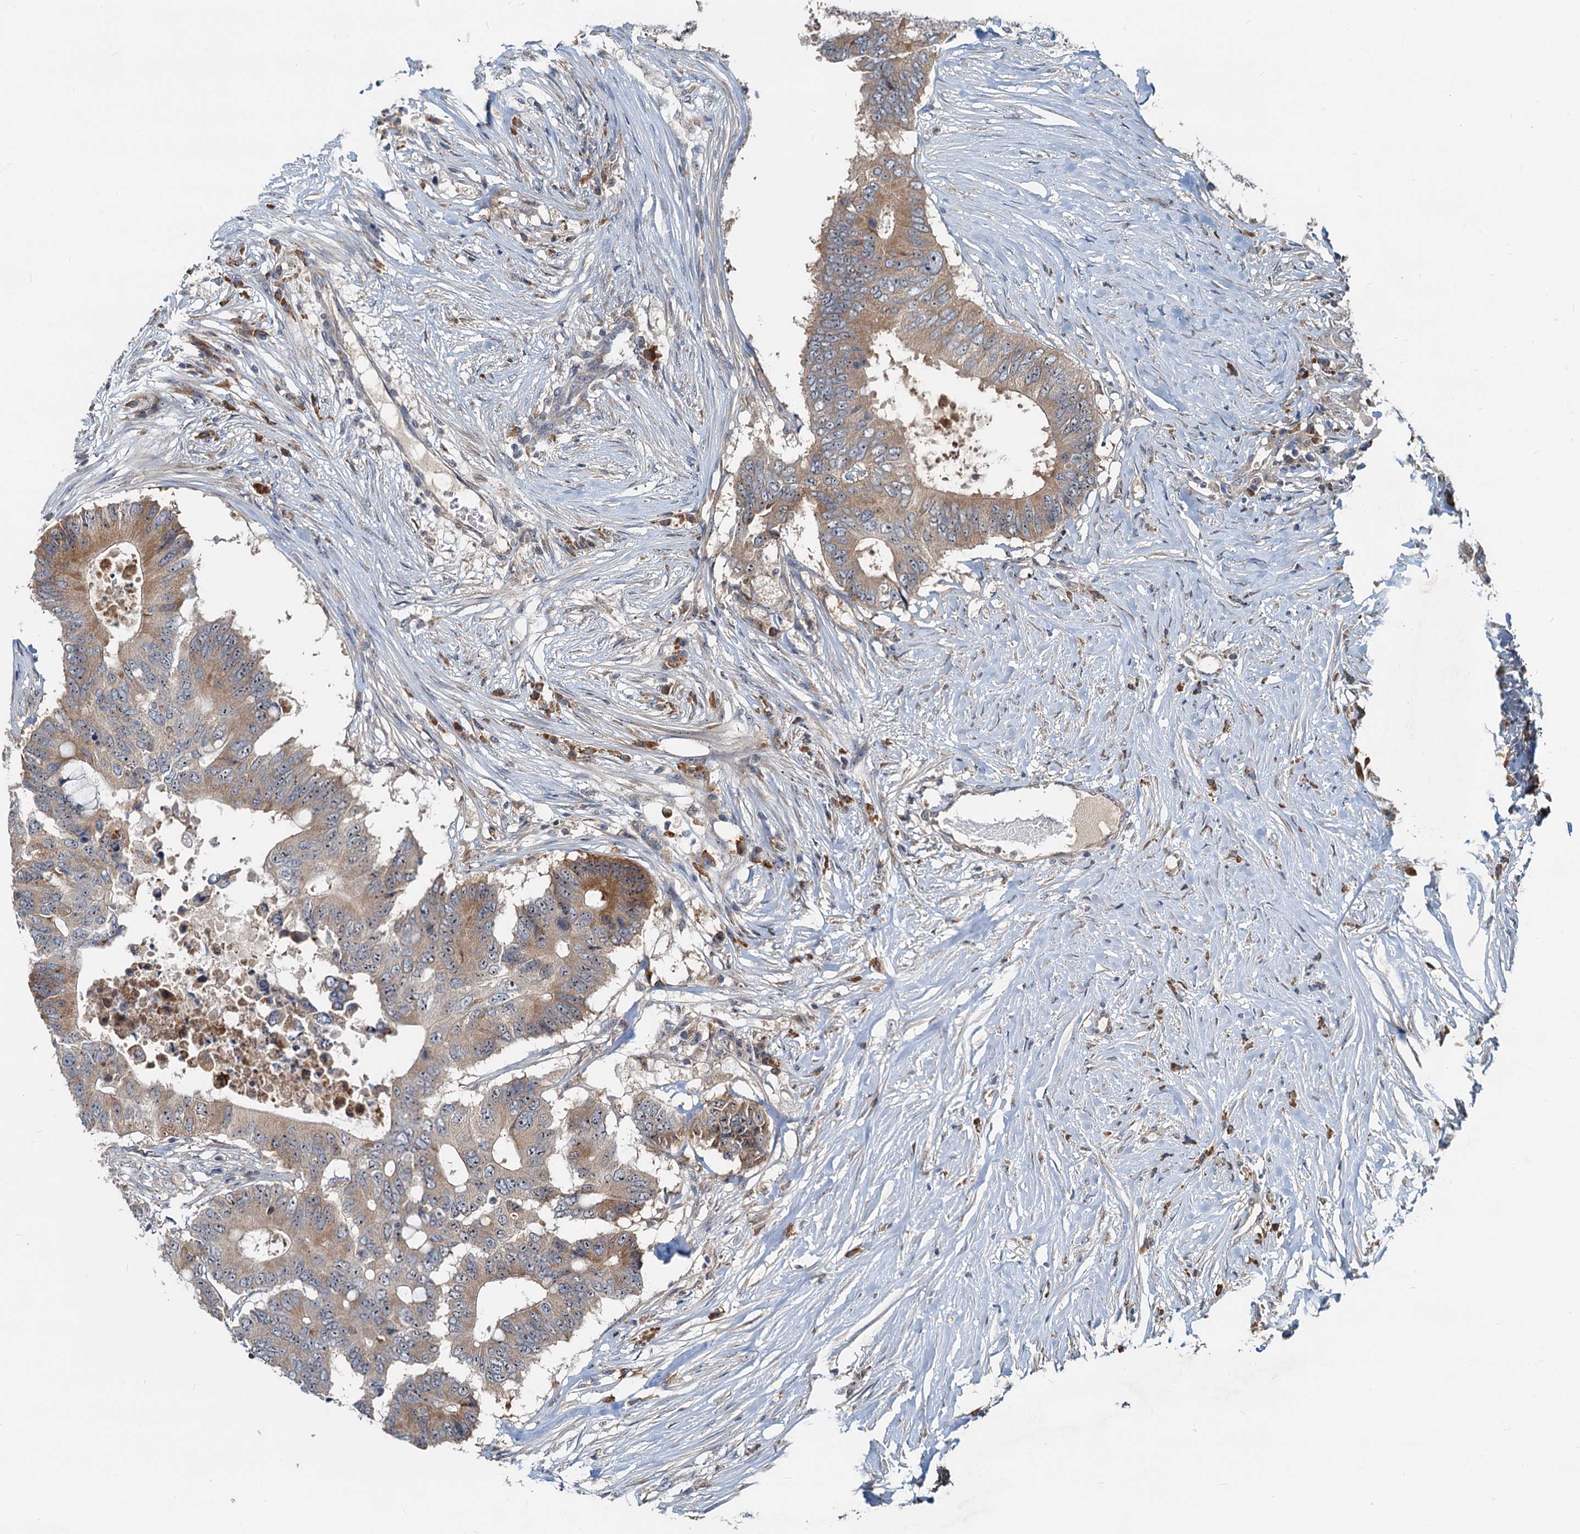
{"staining": {"intensity": "moderate", "quantity": "25%-75%", "location": "cytoplasmic/membranous"}, "tissue": "colorectal cancer", "cell_type": "Tumor cells", "image_type": "cancer", "snomed": [{"axis": "morphology", "description": "Adenocarcinoma, NOS"}, {"axis": "topography", "description": "Colon"}], "caption": "Protein staining demonstrates moderate cytoplasmic/membranous expression in about 25%-75% of tumor cells in adenocarcinoma (colorectal).", "gene": "RGS7BP", "patient": {"sex": "male", "age": 71}}